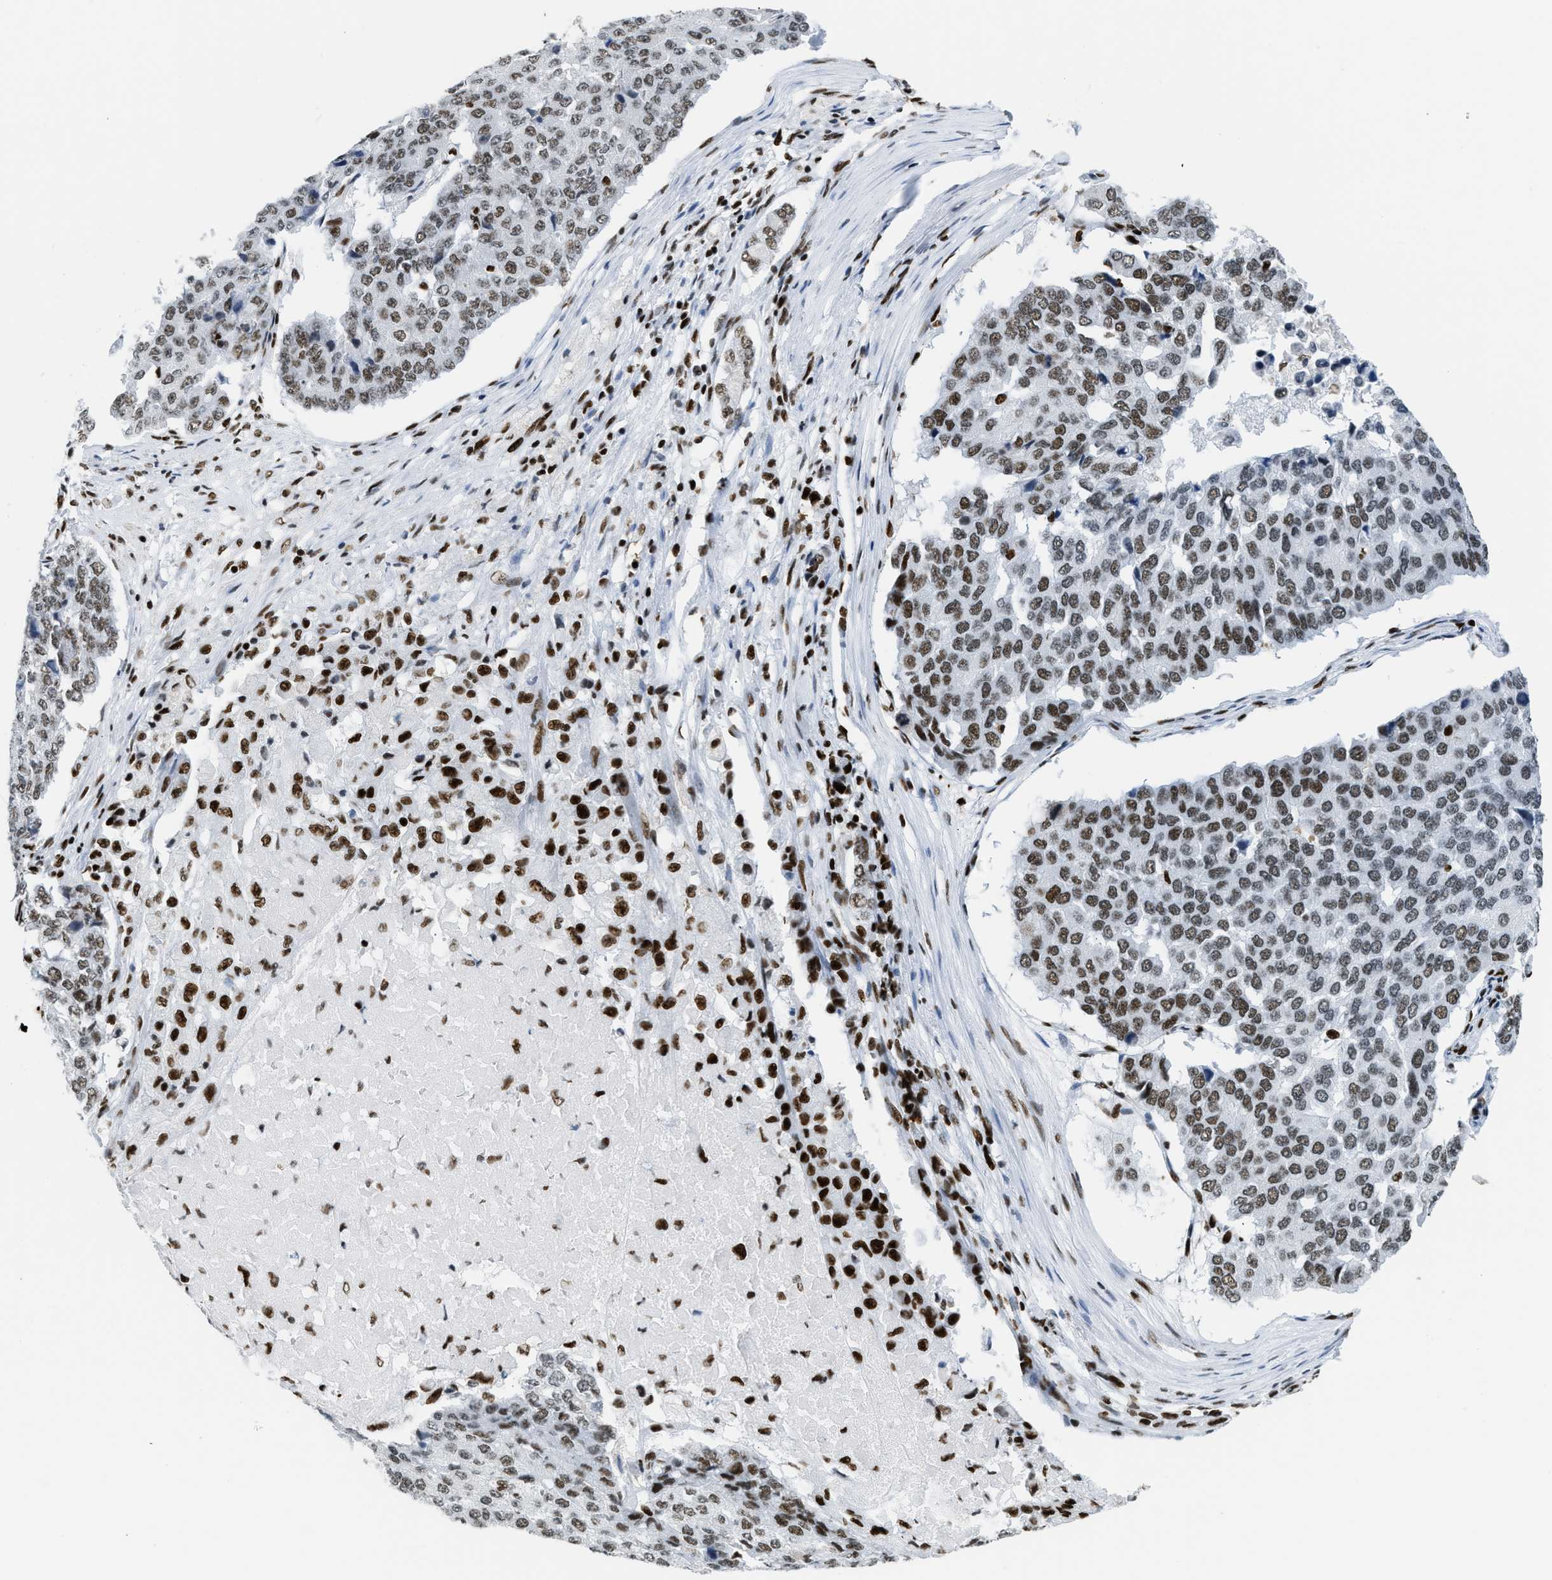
{"staining": {"intensity": "strong", "quantity": ">75%", "location": "nuclear"}, "tissue": "pancreatic cancer", "cell_type": "Tumor cells", "image_type": "cancer", "snomed": [{"axis": "morphology", "description": "Adenocarcinoma, NOS"}, {"axis": "topography", "description": "Pancreas"}], "caption": "DAB immunohistochemical staining of pancreatic adenocarcinoma displays strong nuclear protein staining in about >75% of tumor cells.", "gene": "PIF1", "patient": {"sex": "male", "age": 50}}